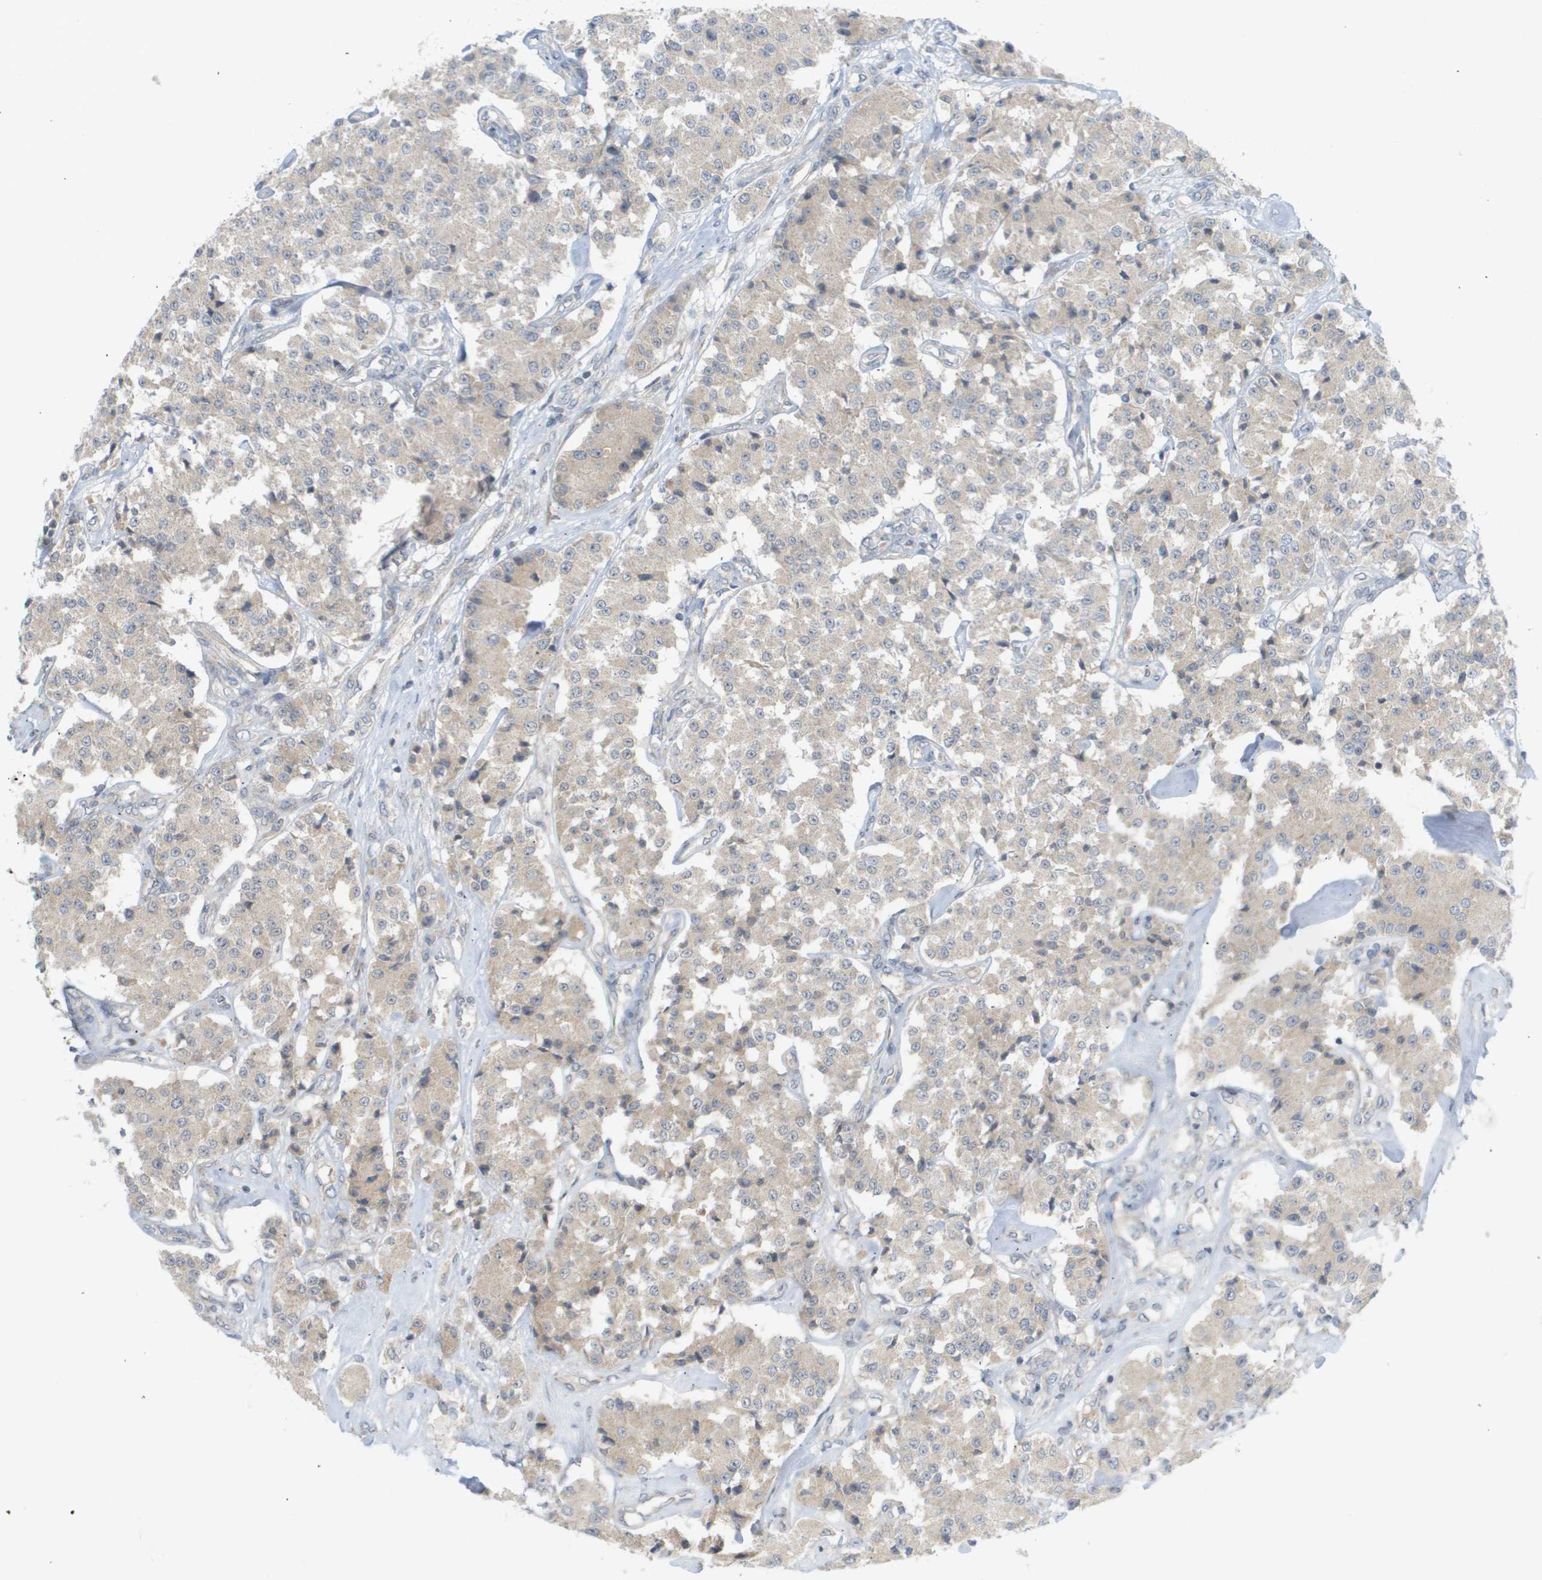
{"staining": {"intensity": "weak", "quantity": ">75%", "location": "cytoplasmic/membranous"}, "tissue": "carcinoid", "cell_type": "Tumor cells", "image_type": "cancer", "snomed": [{"axis": "morphology", "description": "Carcinoid, malignant, NOS"}, {"axis": "topography", "description": "Pancreas"}], "caption": "IHC photomicrograph of neoplastic tissue: carcinoid (malignant) stained using IHC demonstrates low levels of weak protein expression localized specifically in the cytoplasmic/membranous of tumor cells, appearing as a cytoplasmic/membranous brown color.", "gene": "PROC", "patient": {"sex": "male", "age": 41}}